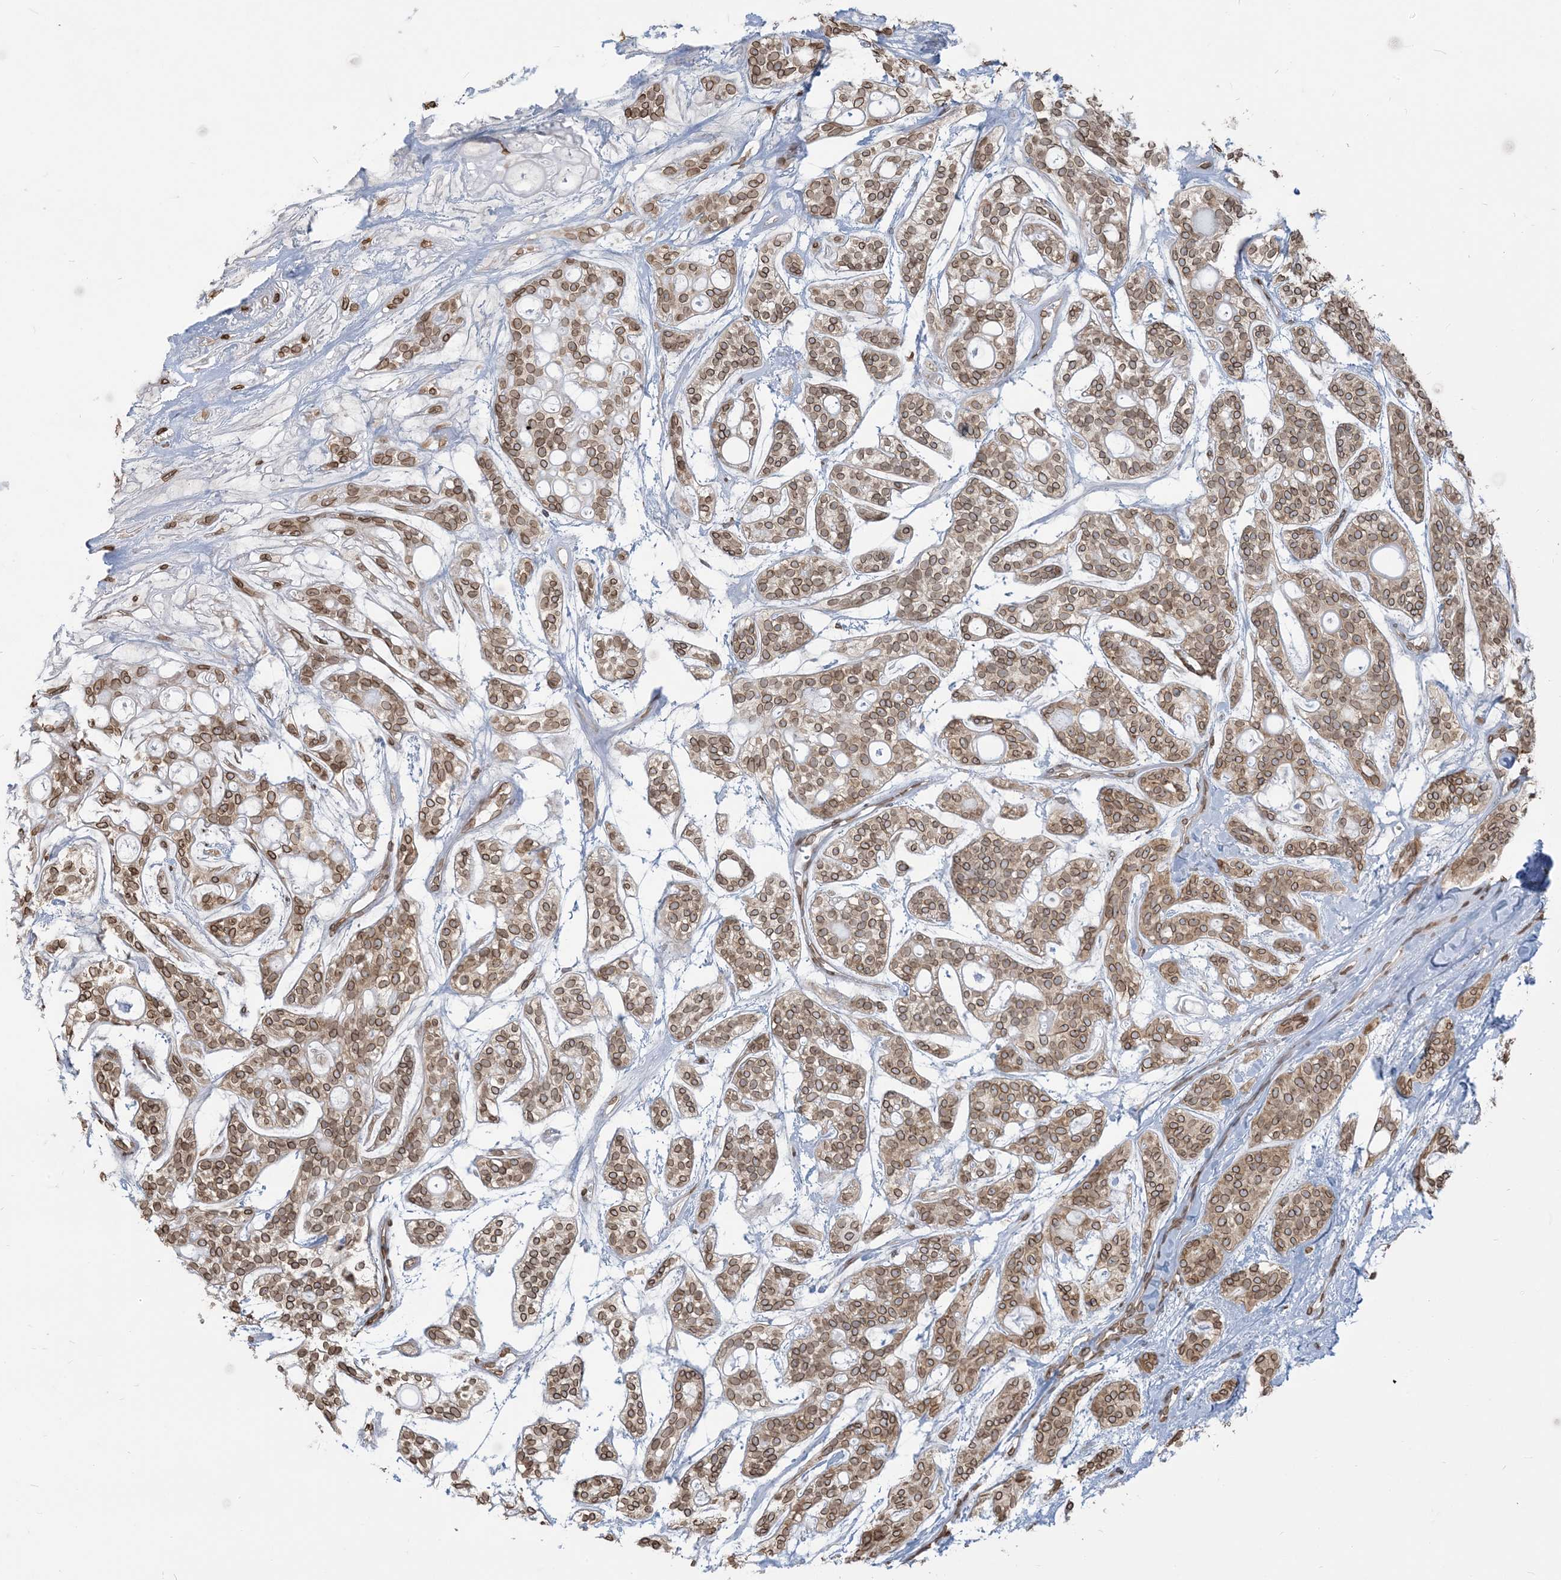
{"staining": {"intensity": "moderate", "quantity": ">75%", "location": "cytoplasmic/membranous,nuclear"}, "tissue": "head and neck cancer", "cell_type": "Tumor cells", "image_type": "cancer", "snomed": [{"axis": "morphology", "description": "Adenocarcinoma, NOS"}, {"axis": "topography", "description": "Head-Neck"}], "caption": "Immunohistochemistry histopathology image of human adenocarcinoma (head and neck) stained for a protein (brown), which shows medium levels of moderate cytoplasmic/membranous and nuclear positivity in about >75% of tumor cells.", "gene": "WWP1", "patient": {"sex": "male", "age": 66}}